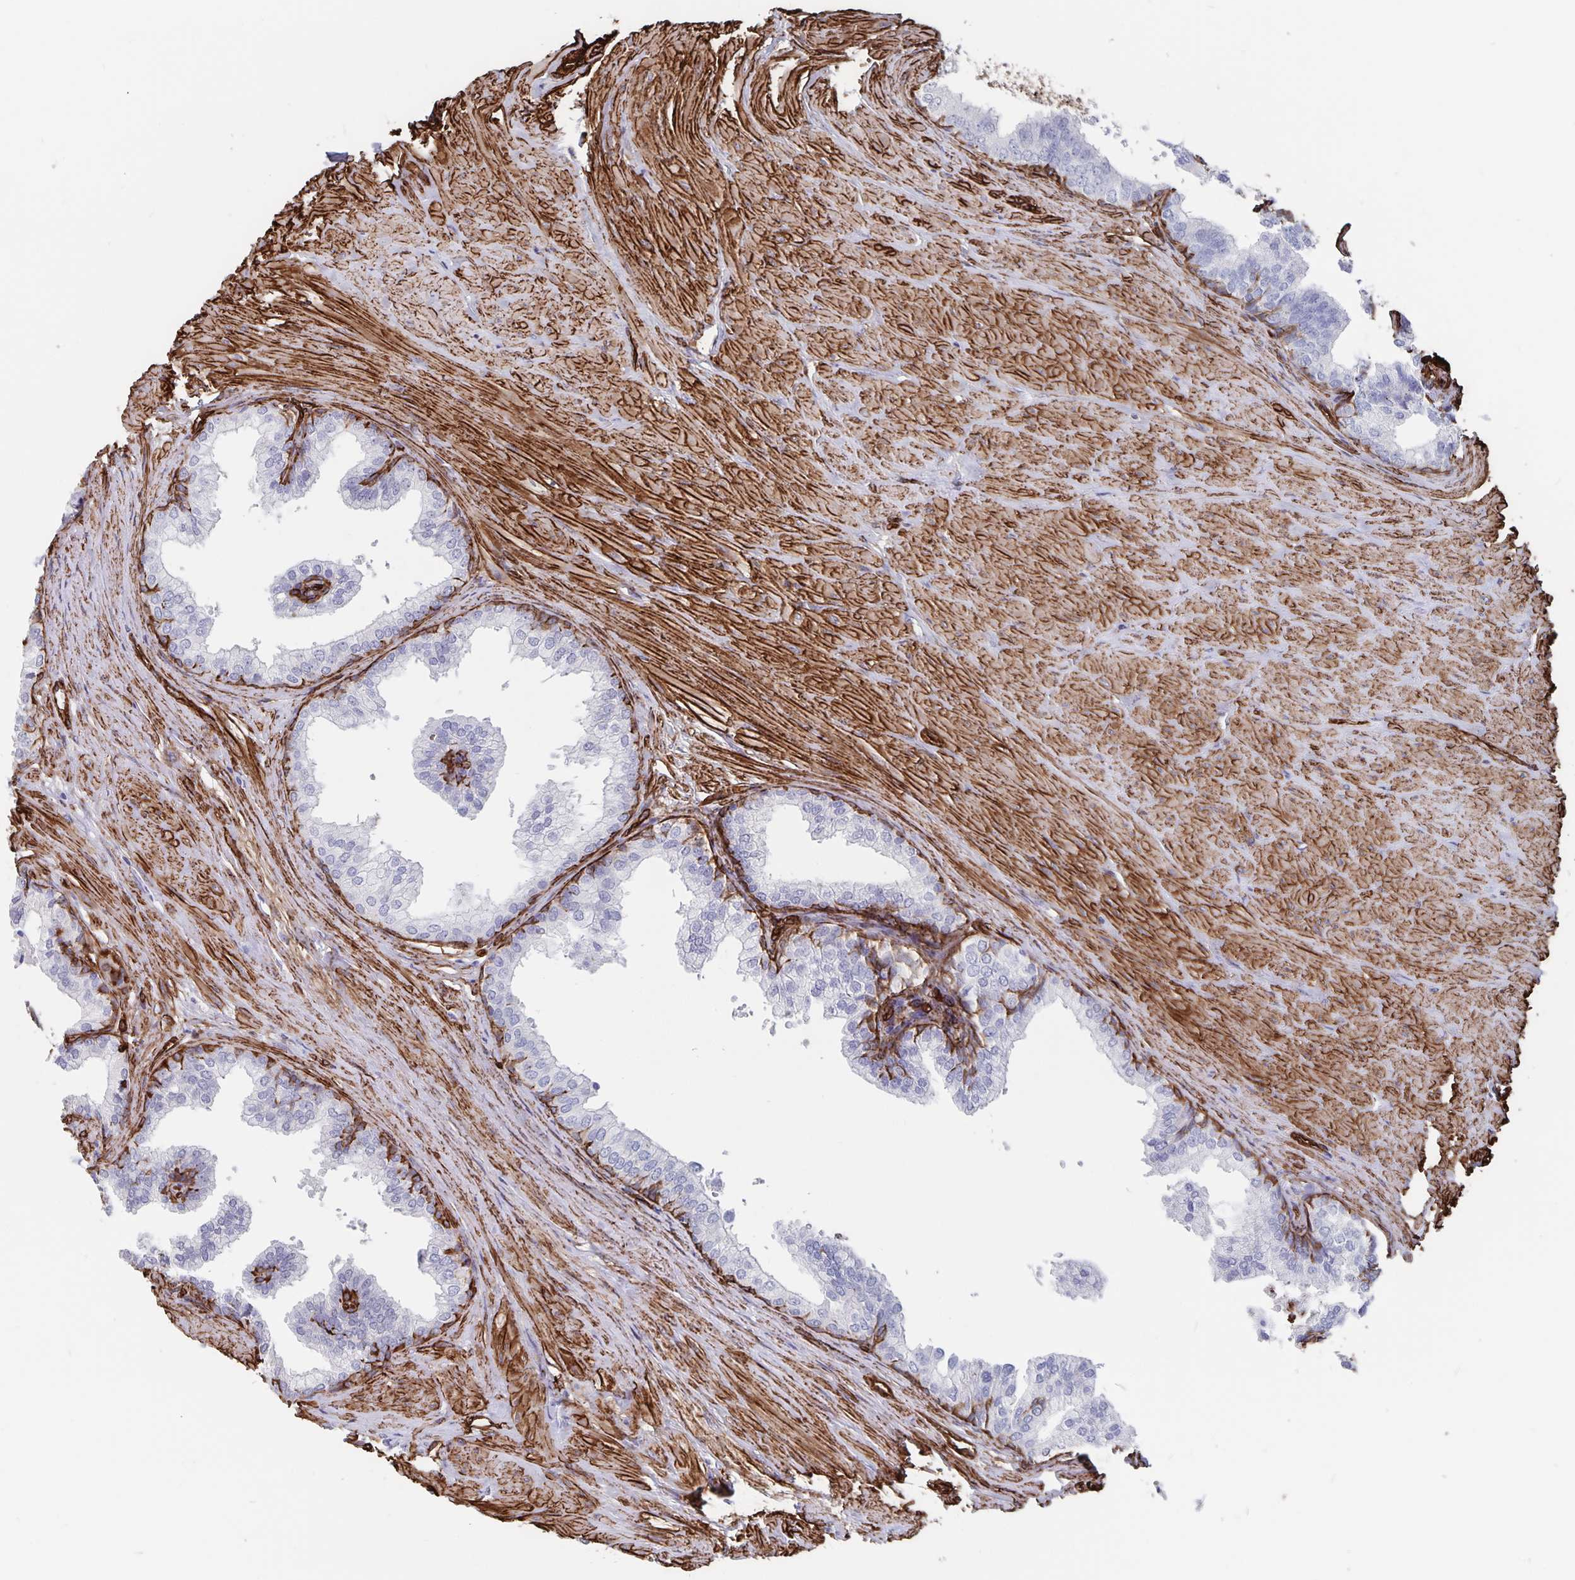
{"staining": {"intensity": "negative", "quantity": "none", "location": "none"}, "tissue": "prostate", "cell_type": "Glandular cells", "image_type": "normal", "snomed": [{"axis": "morphology", "description": "Normal tissue, NOS"}, {"axis": "topography", "description": "Prostate"}, {"axis": "topography", "description": "Peripheral nerve tissue"}], "caption": "Prostate was stained to show a protein in brown. There is no significant staining in glandular cells. (Brightfield microscopy of DAB IHC at high magnification).", "gene": "DCHS2", "patient": {"sex": "male", "age": 55}}